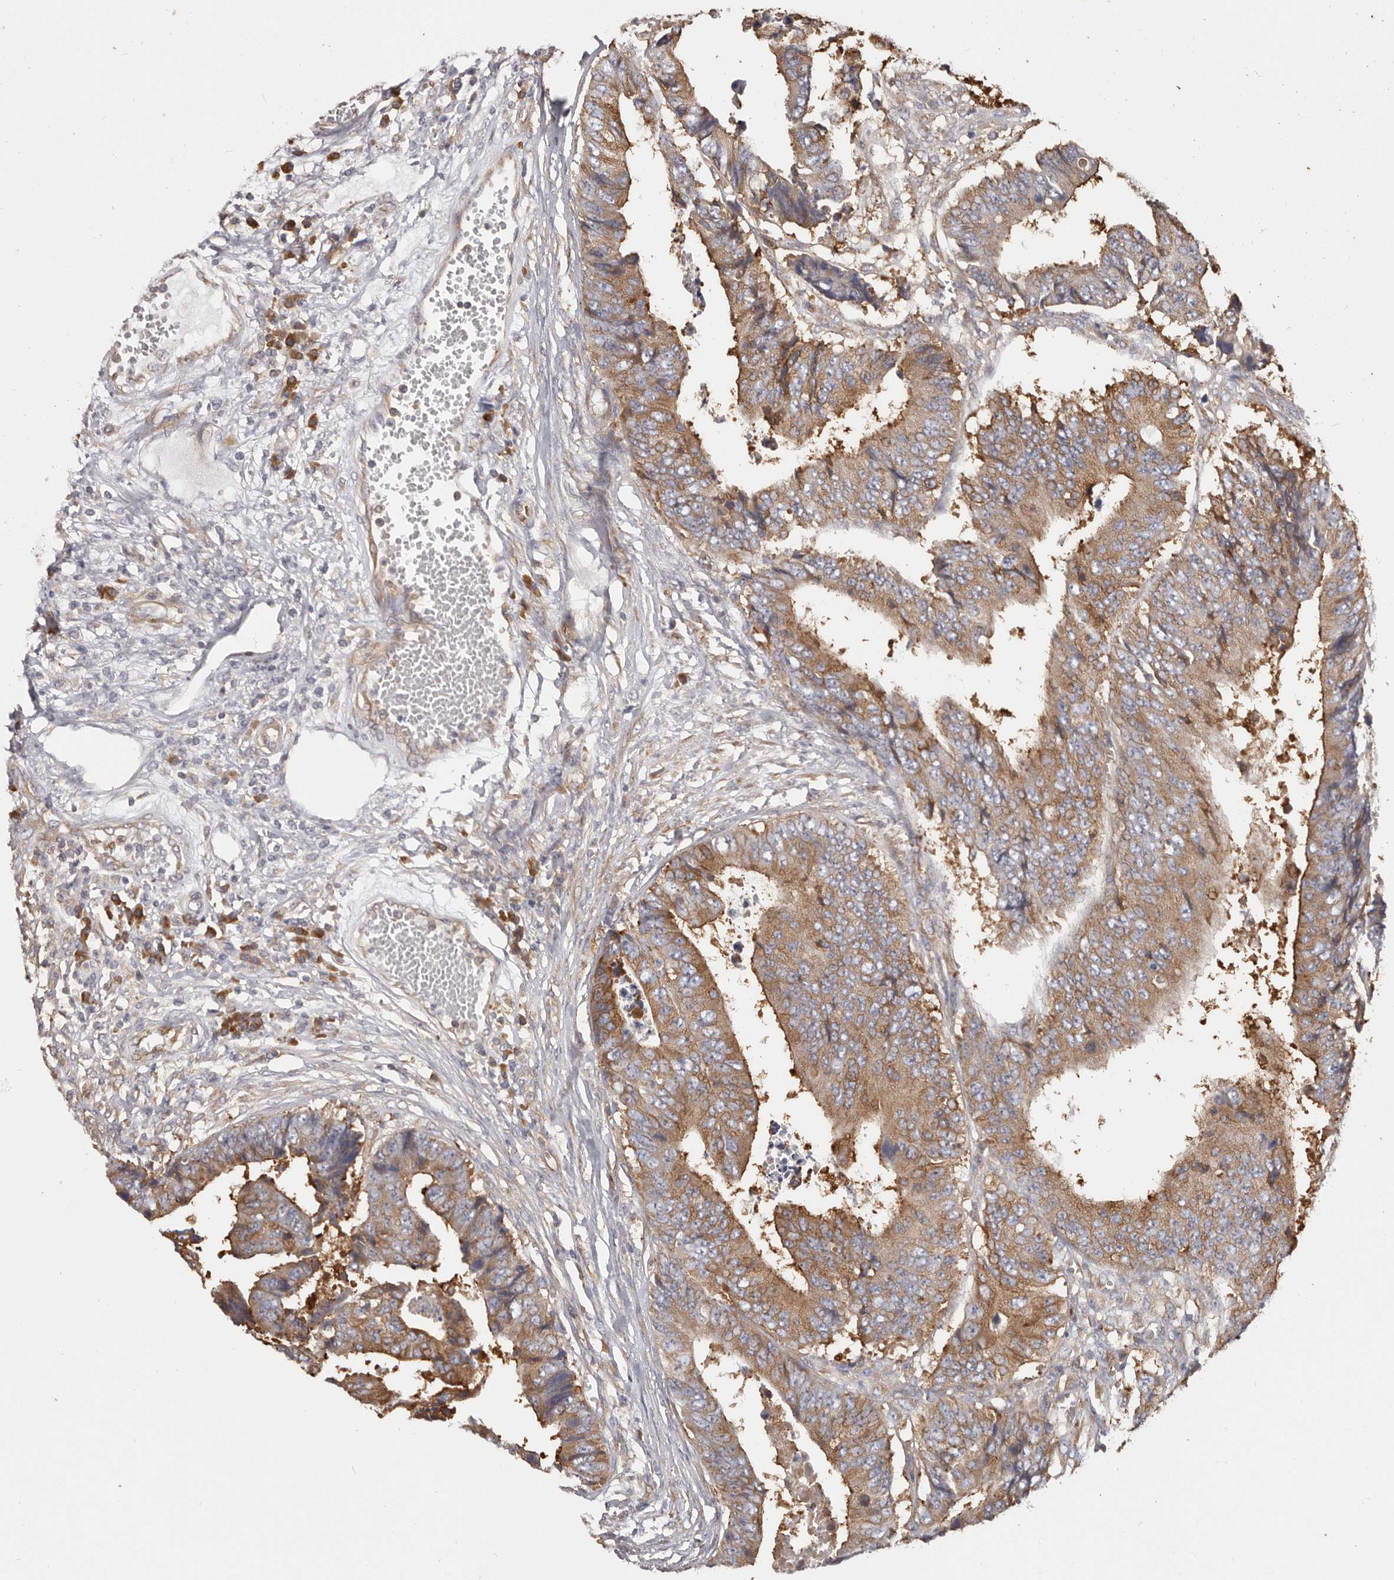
{"staining": {"intensity": "moderate", "quantity": ">75%", "location": "cytoplasmic/membranous"}, "tissue": "colorectal cancer", "cell_type": "Tumor cells", "image_type": "cancer", "snomed": [{"axis": "morphology", "description": "Adenocarcinoma, NOS"}, {"axis": "topography", "description": "Rectum"}], "caption": "Tumor cells reveal moderate cytoplasmic/membranous positivity in about >75% of cells in colorectal cancer. The protein of interest is shown in brown color, while the nuclei are stained blue.", "gene": "EPRS1", "patient": {"sex": "male", "age": 84}}